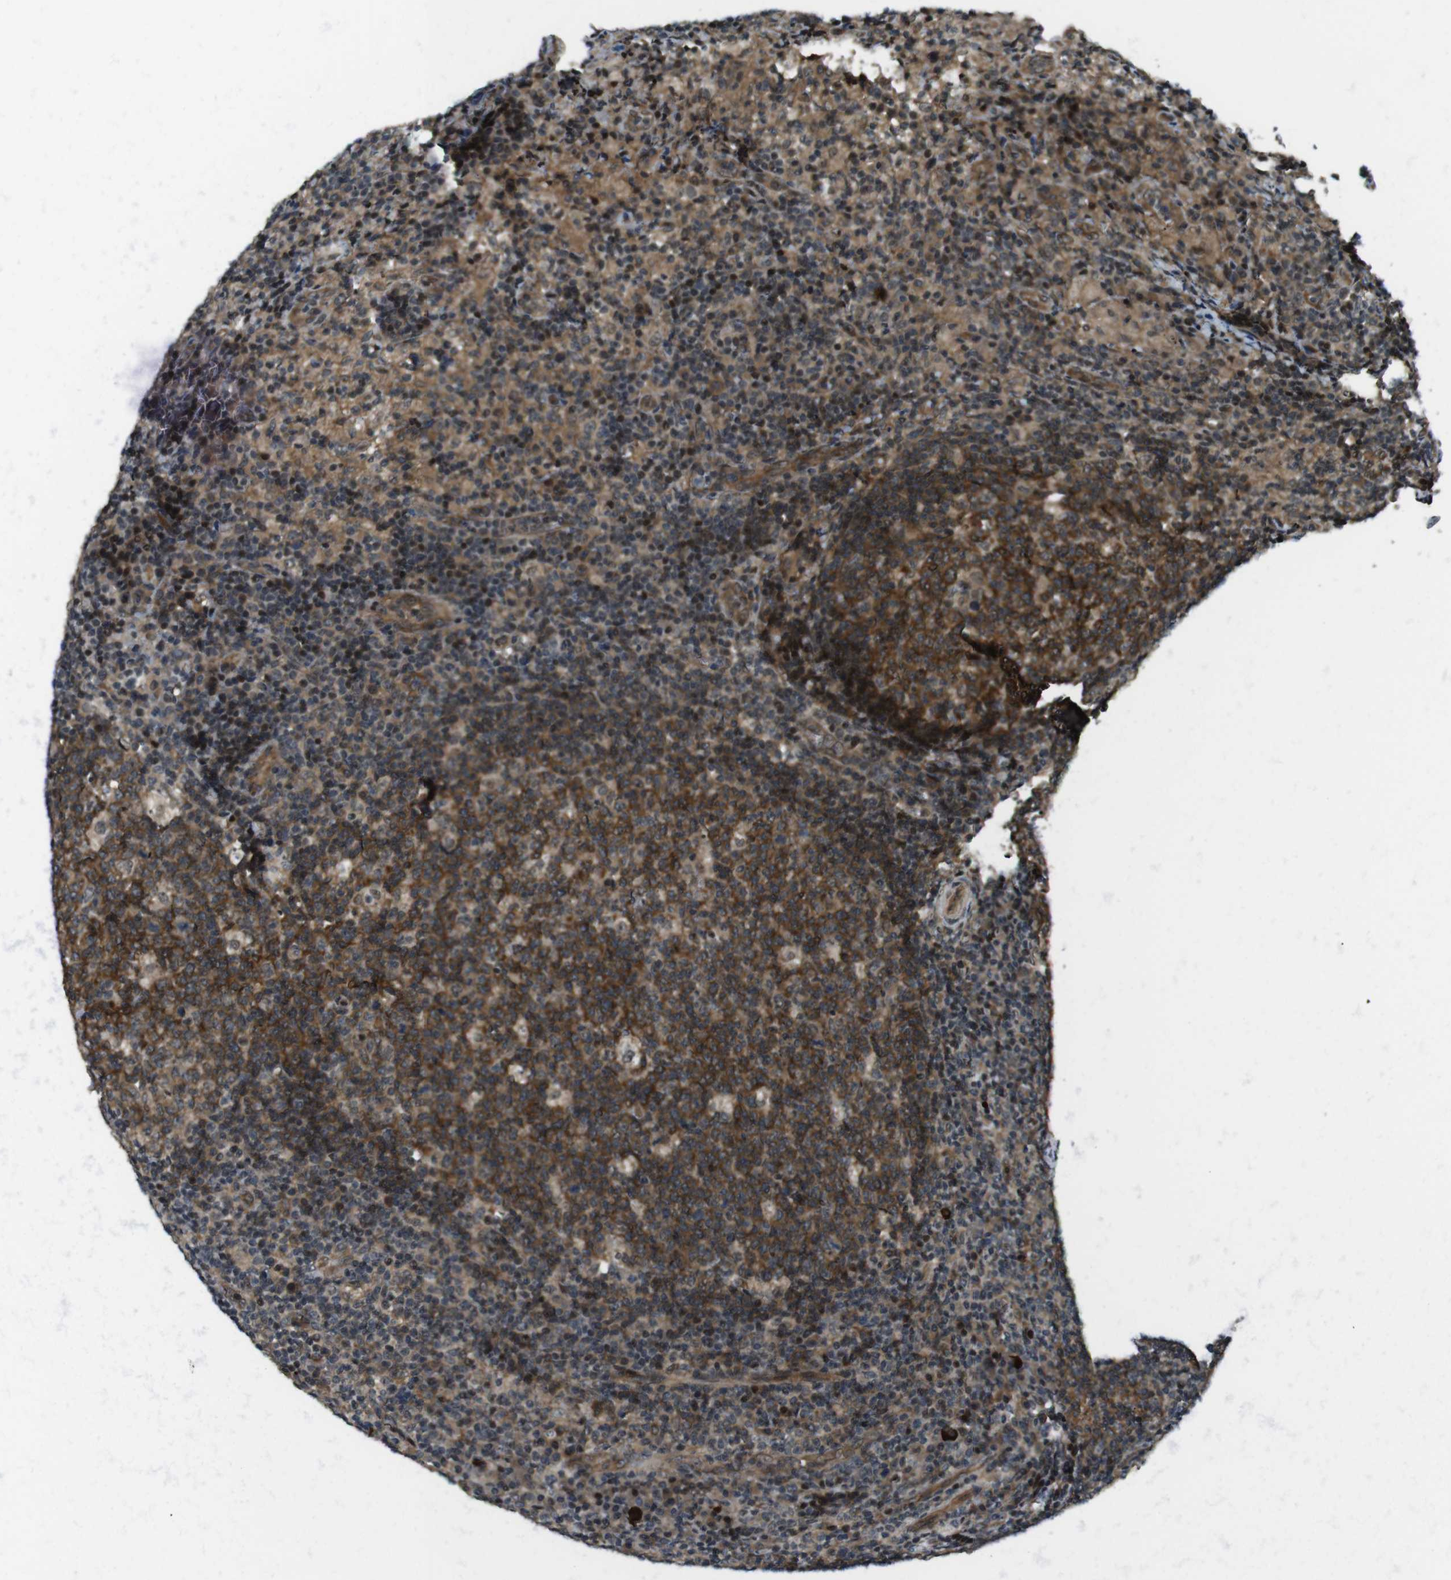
{"staining": {"intensity": "strong", "quantity": ">75%", "location": "cytoplasmic/membranous"}, "tissue": "lymph node", "cell_type": "Germinal center cells", "image_type": "normal", "snomed": [{"axis": "morphology", "description": "Normal tissue, NOS"}, {"axis": "morphology", "description": "Inflammation, NOS"}, {"axis": "topography", "description": "Lymph node"}], "caption": "Normal lymph node demonstrates strong cytoplasmic/membranous staining in approximately >75% of germinal center cells, visualized by immunohistochemistry.", "gene": "TIAM2", "patient": {"sex": "male", "age": 55}}